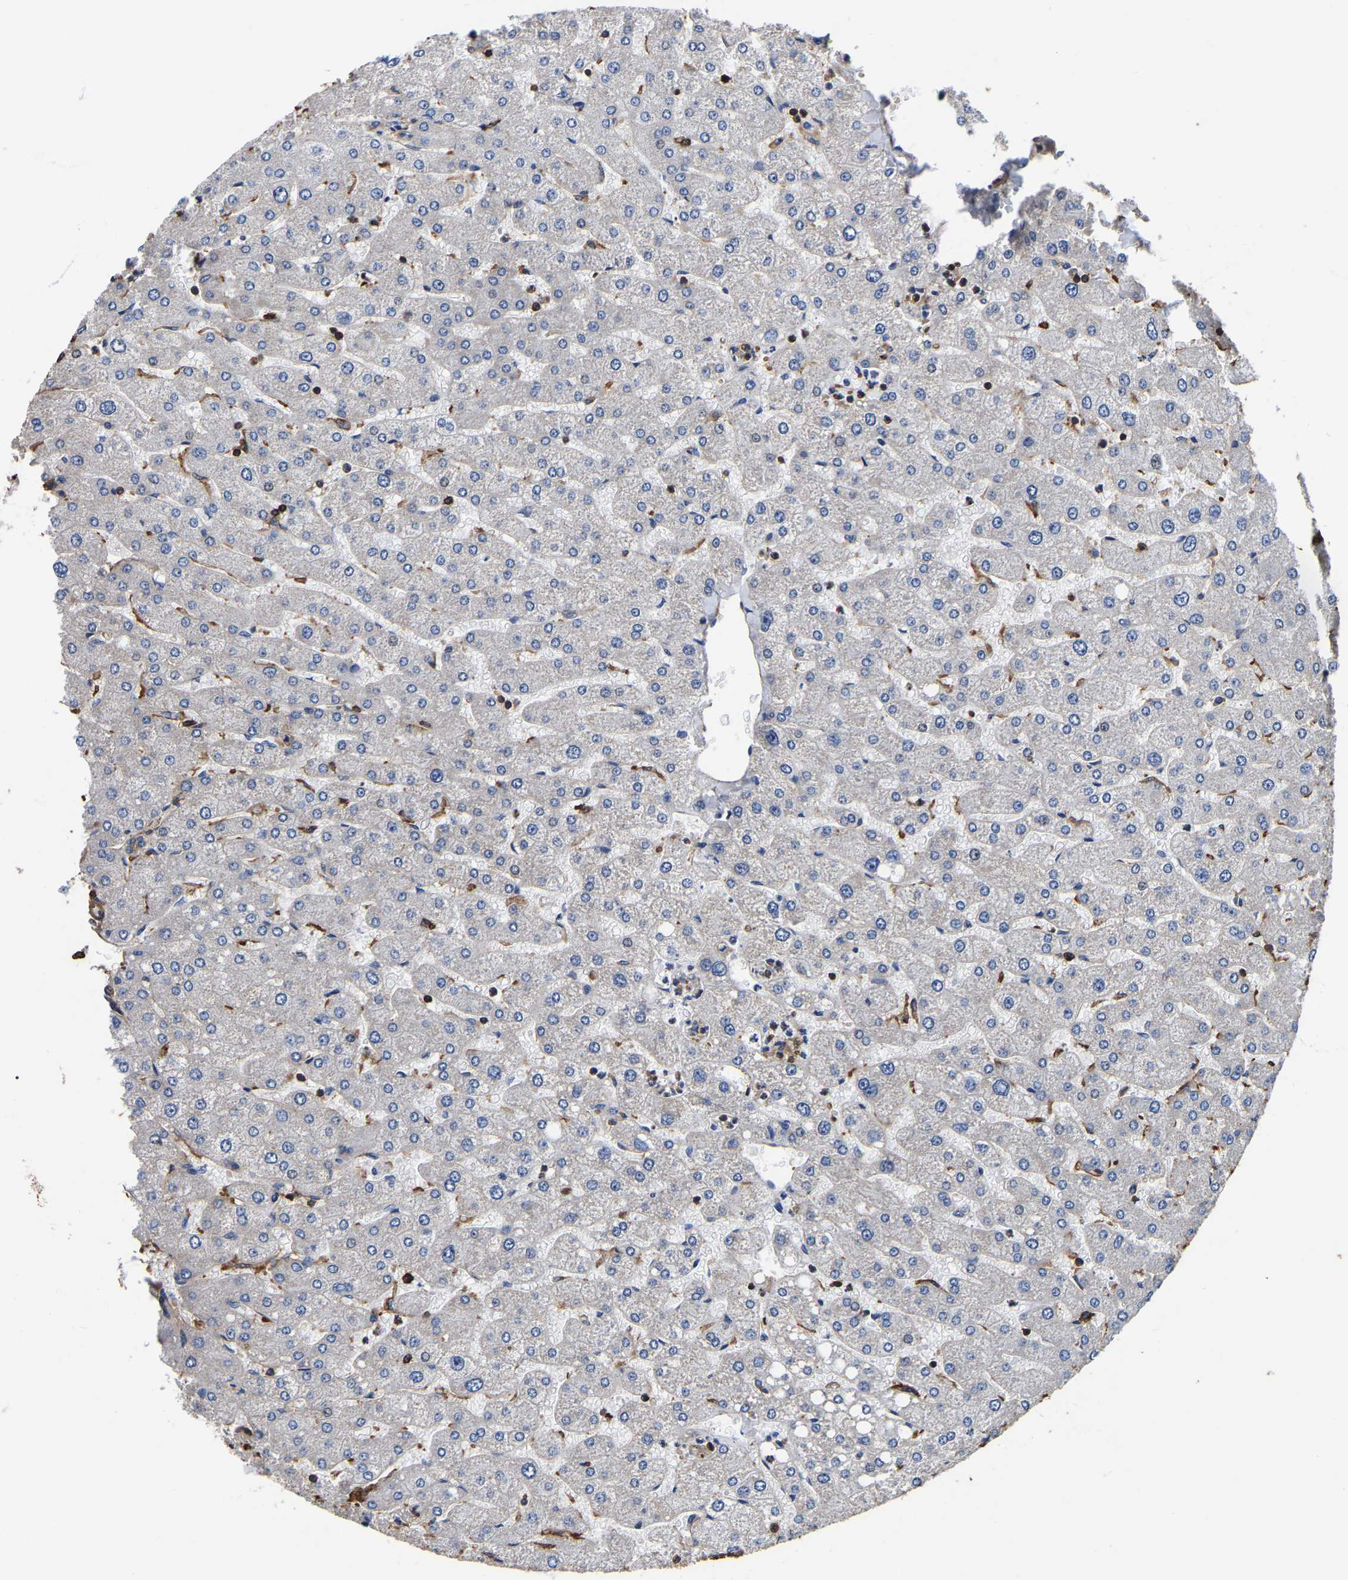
{"staining": {"intensity": "weak", "quantity": ">75%", "location": "cytoplasmic/membranous"}, "tissue": "liver", "cell_type": "Cholangiocytes", "image_type": "normal", "snomed": [{"axis": "morphology", "description": "Normal tissue, NOS"}, {"axis": "topography", "description": "Liver"}], "caption": "Immunohistochemistry (DAB (3,3'-diaminobenzidine)) staining of normal liver demonstrates weak cytoplasmic/membranous protein expression in about >75% of cholangiocytes. The staining was performed using DAB, with brown indicating positive protein expression. Nuclei are stained blue with hematoxylin.", "gene": "ARMT1", "patient": {"sex": "male", "age": 55}}